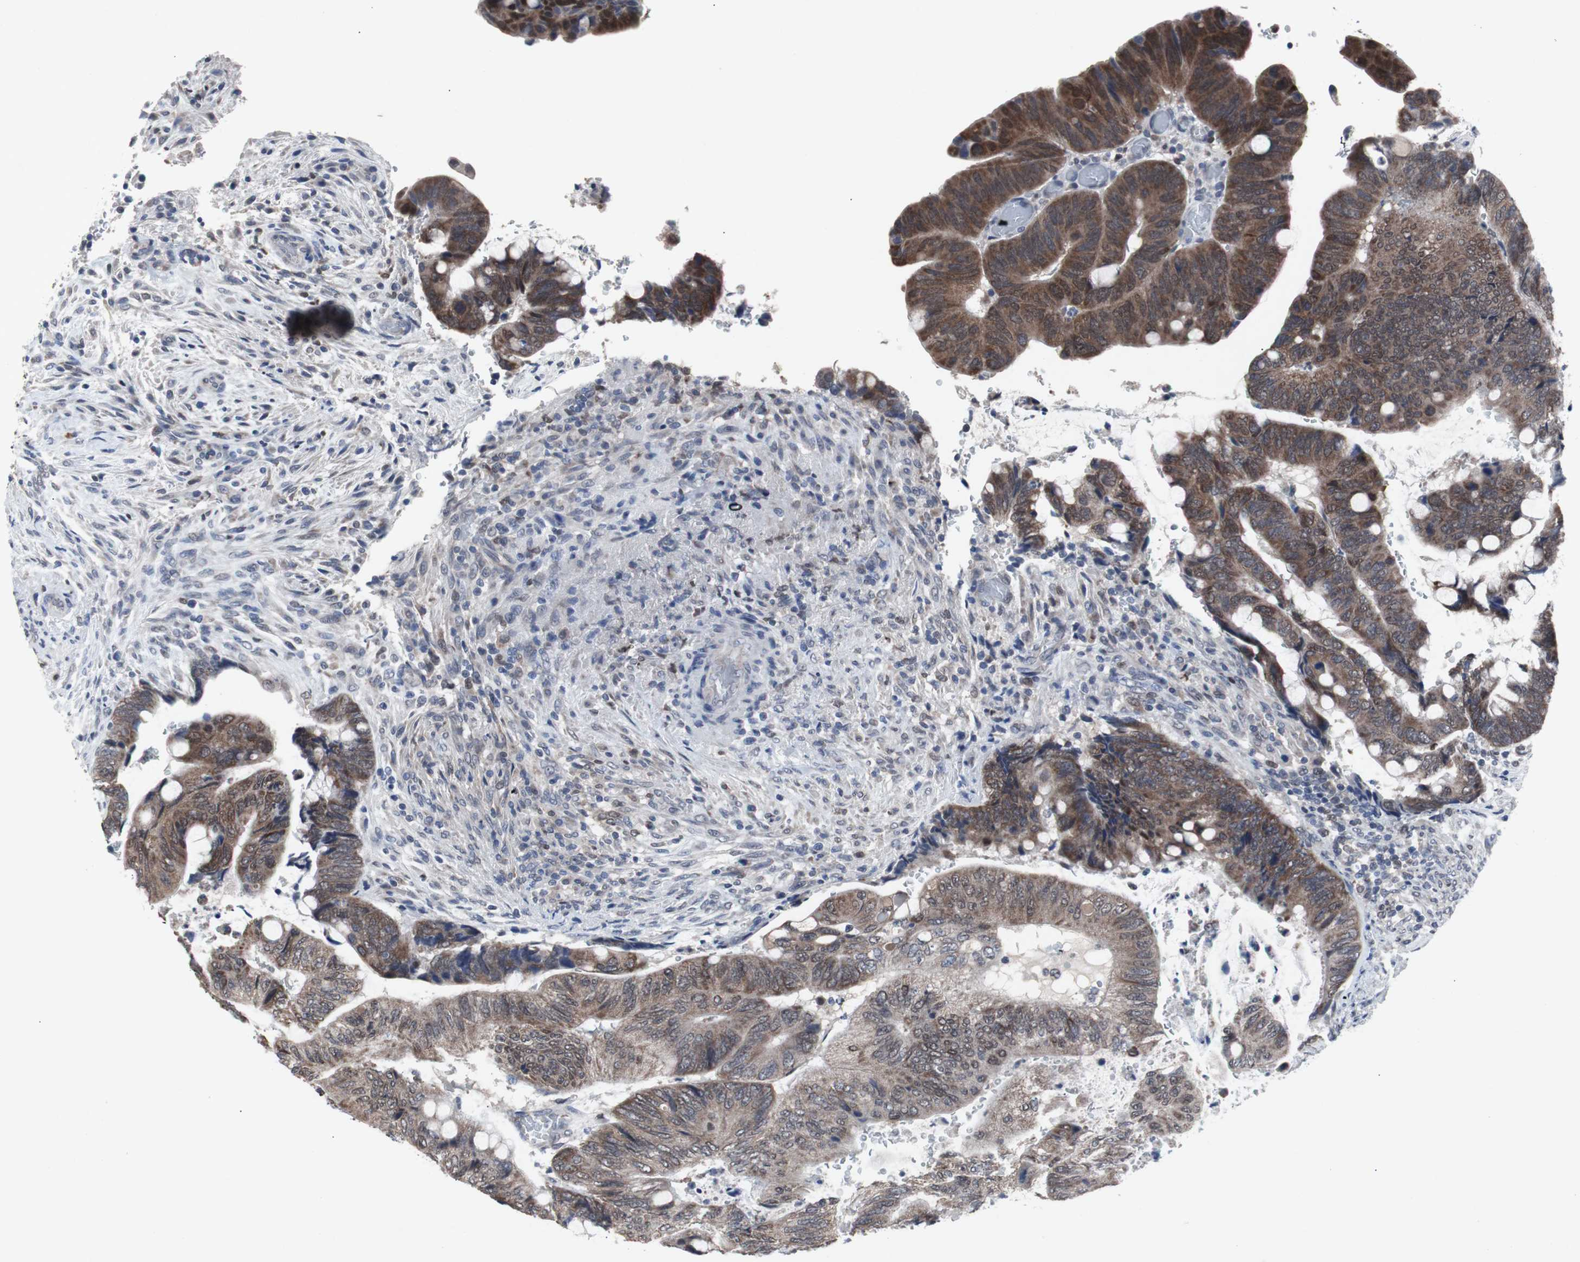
{"staining": {"intensity": "moderate", "quantity": ">75%", "location": "cytoplasmic/membranous"}, "tissue": "colorectal cancer", "cell_type": "Tumor cells", "image_type": "cancer", "snomed": [{"axis": "morphology", "description": "Normal tissue, NOS"}, {"axis": "morphology", "description": "Adenocarcinoma, NOS"}, {"axis": "topography", "description": "Rectum"}, {"axis": "topography", "description": "Peripheral nerve tissue"}], "caption": "Protein staining shows moderate cytoplasmic/membranous expression in approximately >75% of tumor cells in colorectal cancer.", "gene": "RBM47", "patient": {"sex": "male", "age": 92}}